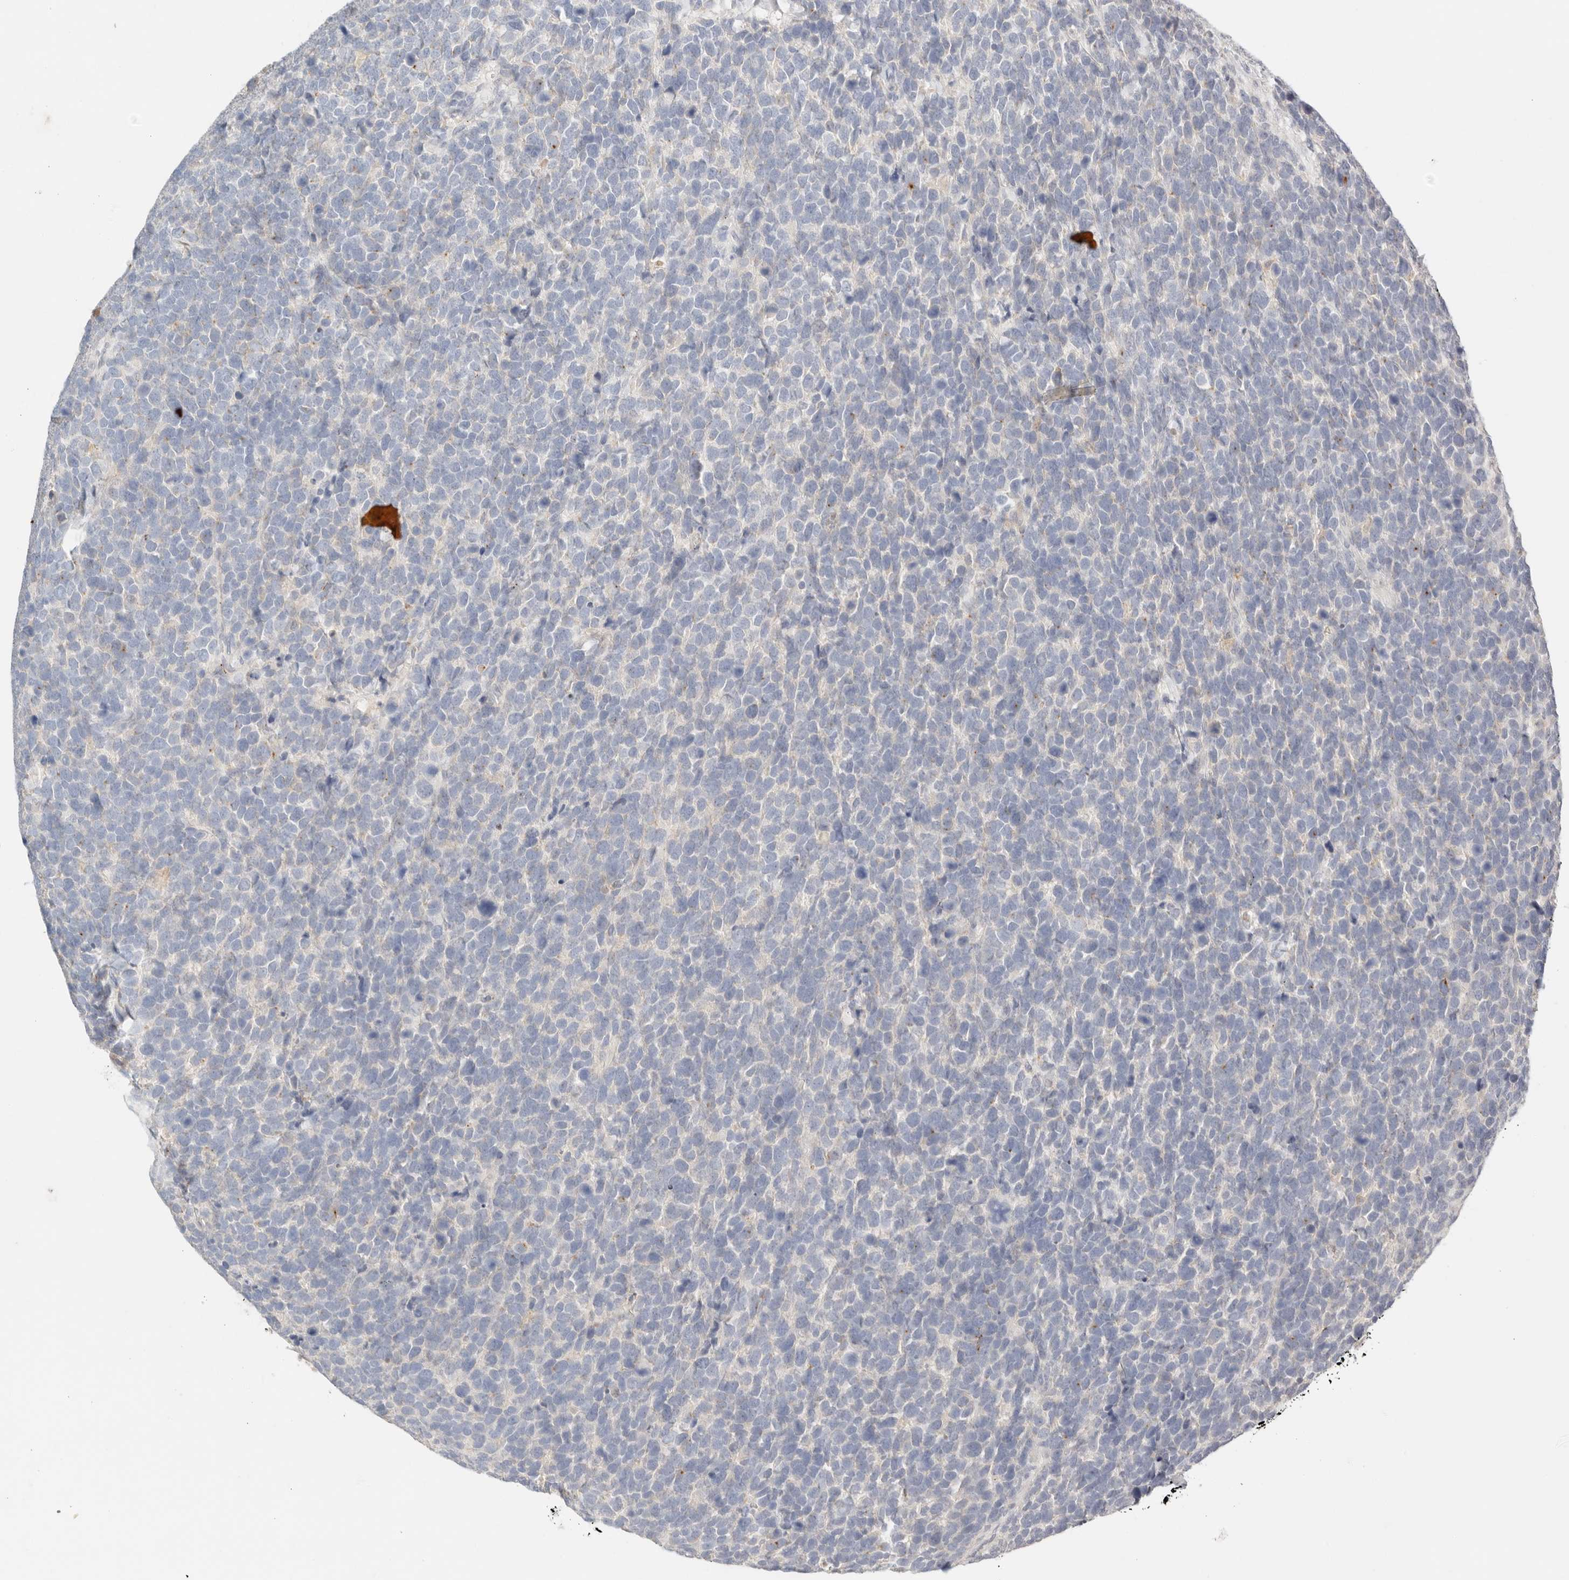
{"staining": {"intensity": "weak", "quantity": "<25%", "location": "cytoplasmic/membranous"}, "tissue": "urothelial cancer", "cell_type": "Tumor cells", "image_type": "cancer", "snomed": [{"axis": "morphology", "description": "Urothelial carcinoma, High grade"}, {"axis": "topography", "description": "Urinary bladder"}], "caption": "Urothelial carcinoma (high-grade) was stained to show a protein in brown. There is no significant positivity in tumor cells. The staining was performed using DAB (3,3'-diaminobenzidine) to visualize the protein expression in brown, while the nuclei were stained in blue with hematoxylin (Magnification: 20x).", "gene": "CEP120", "patient": {"sex": "female", "age": 80}}